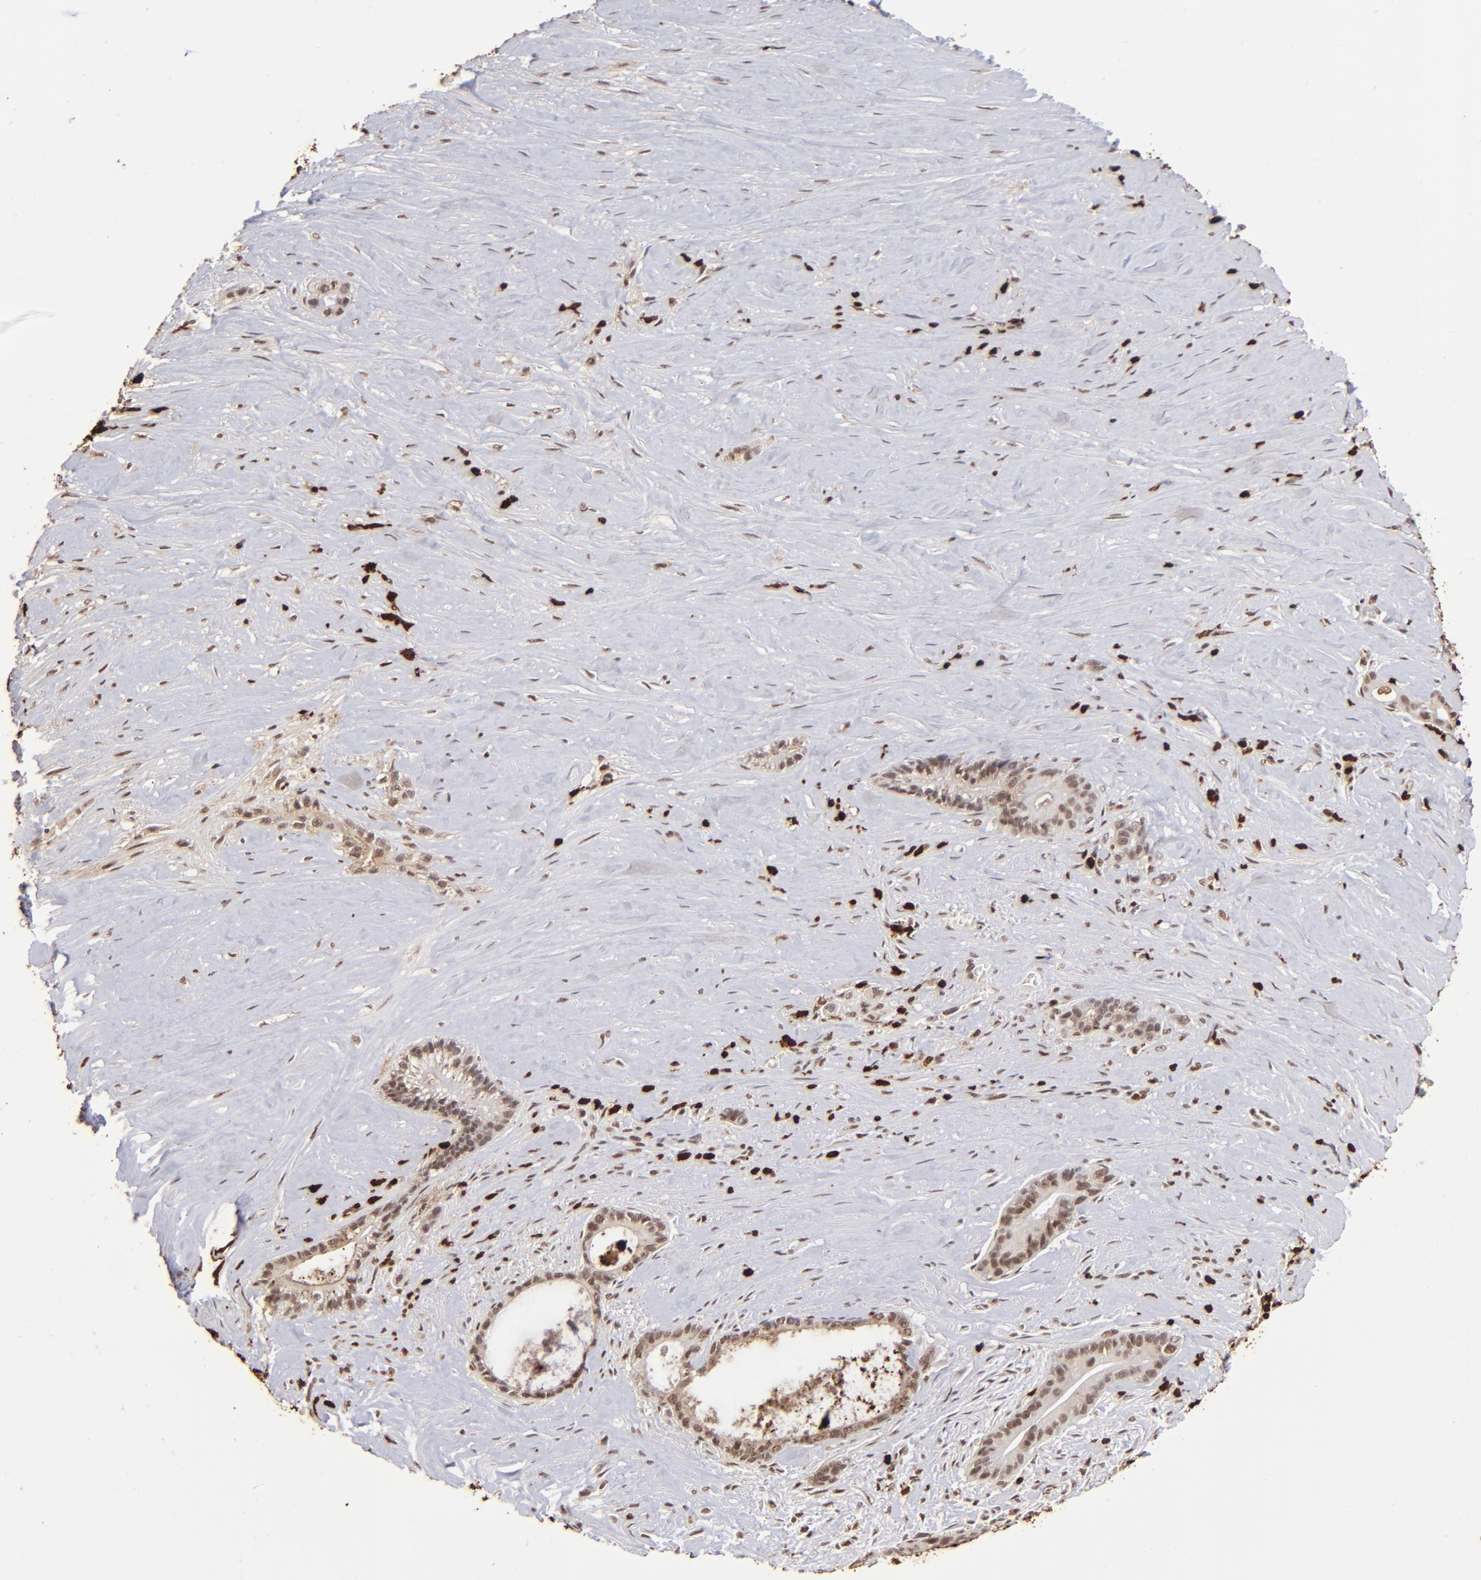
{"staining": {"intensity": "moderate", "quantity": ">75%", "location": "nuclear"}, "tissue": "liver cancer", "cell_type": "Tumor cells", "image_type": "cancer", "snomed": [{"axis": "morphology", "description": "Cholangiocarcinoma"}, {"axis": "topography", "description": "Liver"}], "caption": "Cholangiocarcinoma (liver) tissue displays moderate nuclear positivity in approximately >75% of tumor cells The staining was performed using DAB, with brown indicating positive protein expression. Nuclei are stained blue with hematoxylin.", "gene": "ZFX", "patient": {"sex": "female", "age": 55}}